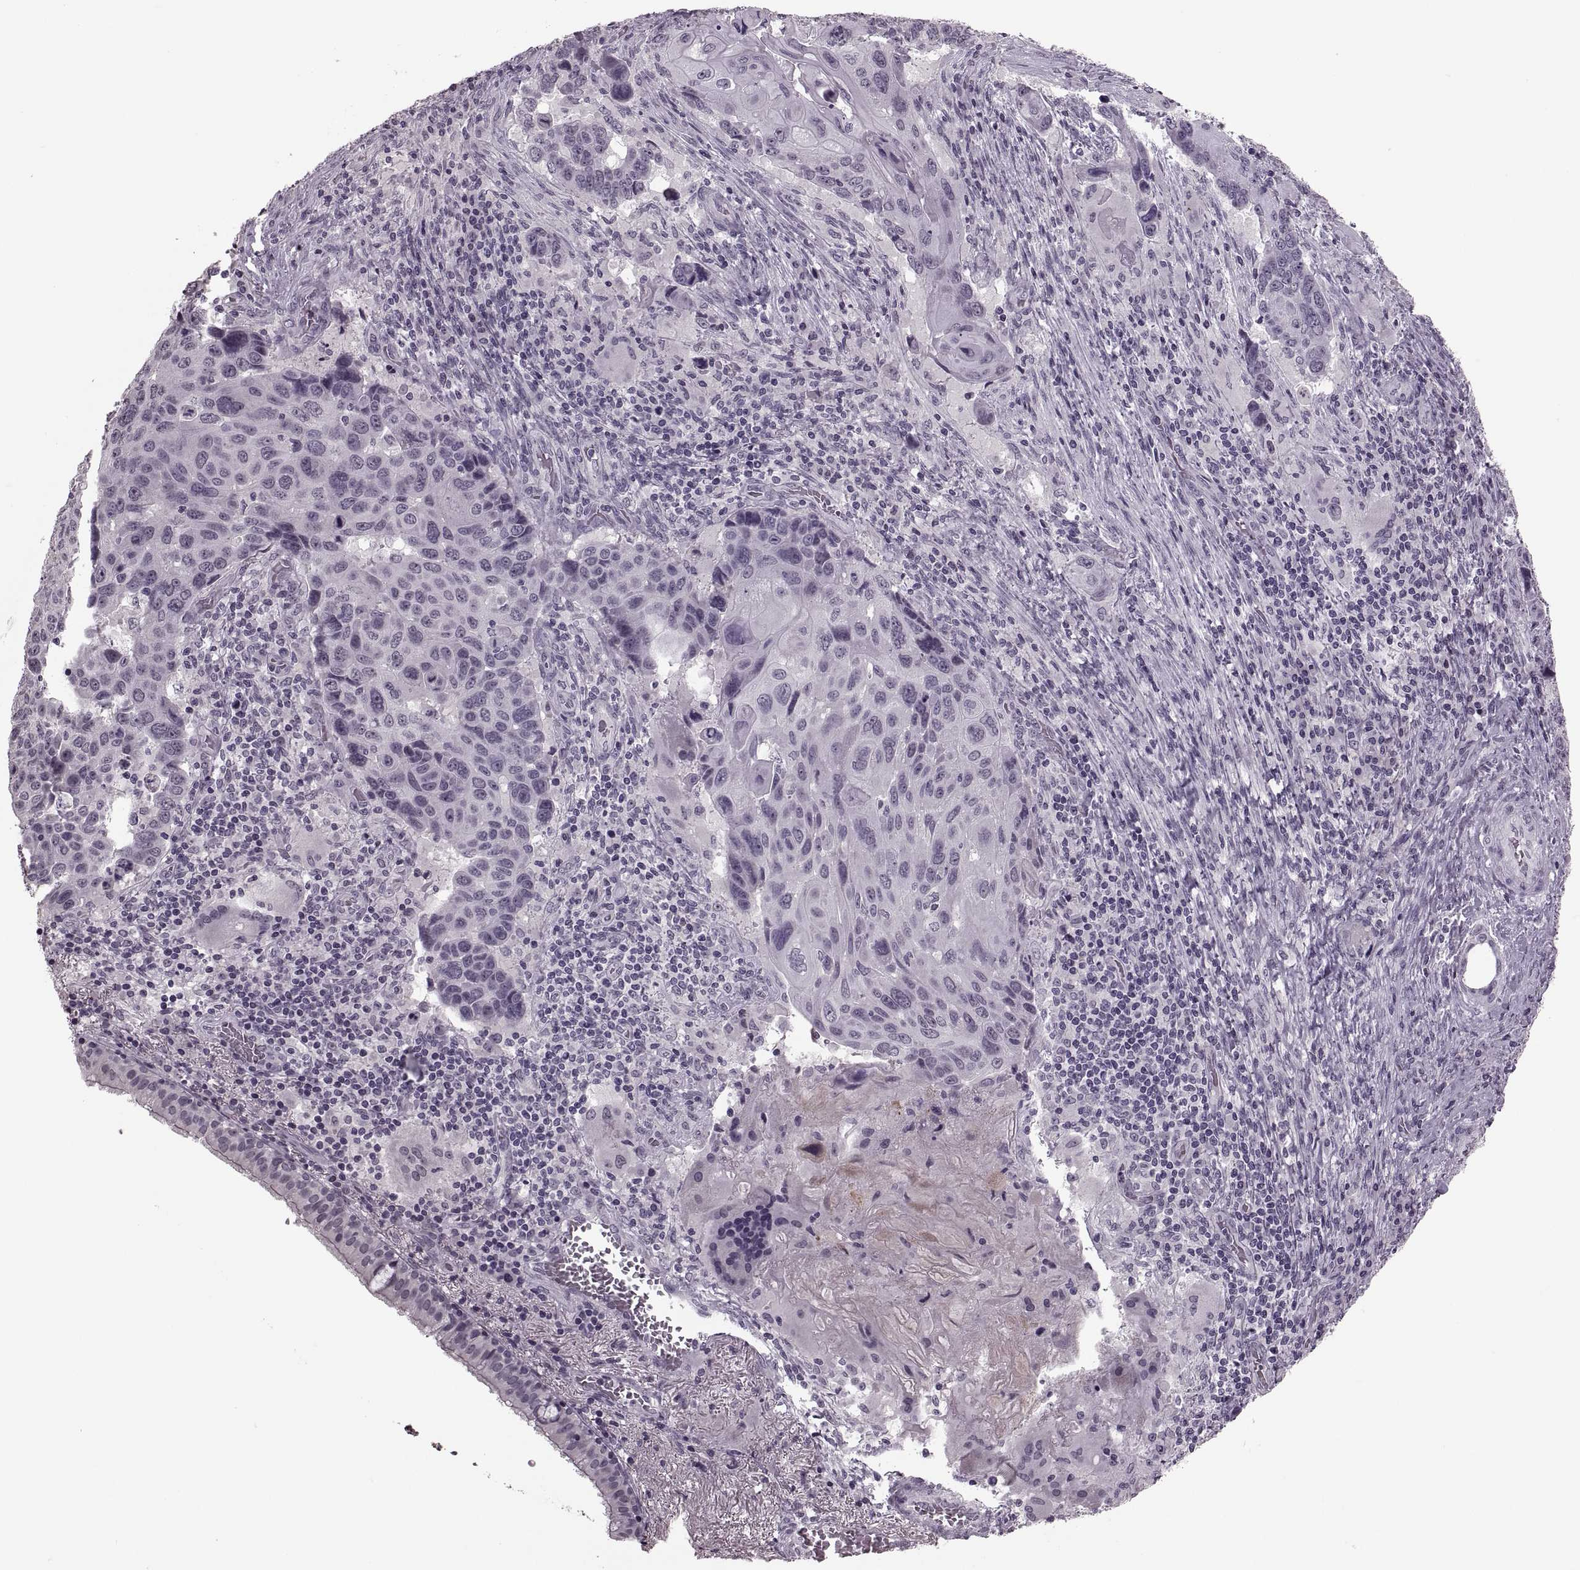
{"staining": {"intensity": "negative", "quantity": "none", "location": "none"}, "tissue": "lung cancer", "cell_type": "Tumor cells", "image_type": "cancer", "snomed": [{"axis": "morphology", "description": "Squamous cell carcinoma, NOS"}, {"axis": "topography", "description": "Lung"}], "caption": "The histopathology image exhibits no significant expression in tumor cells of lung squamous cell carcinoma.", "gene": "PAGE5", "patient": {"sex": "male", "age": 68}}